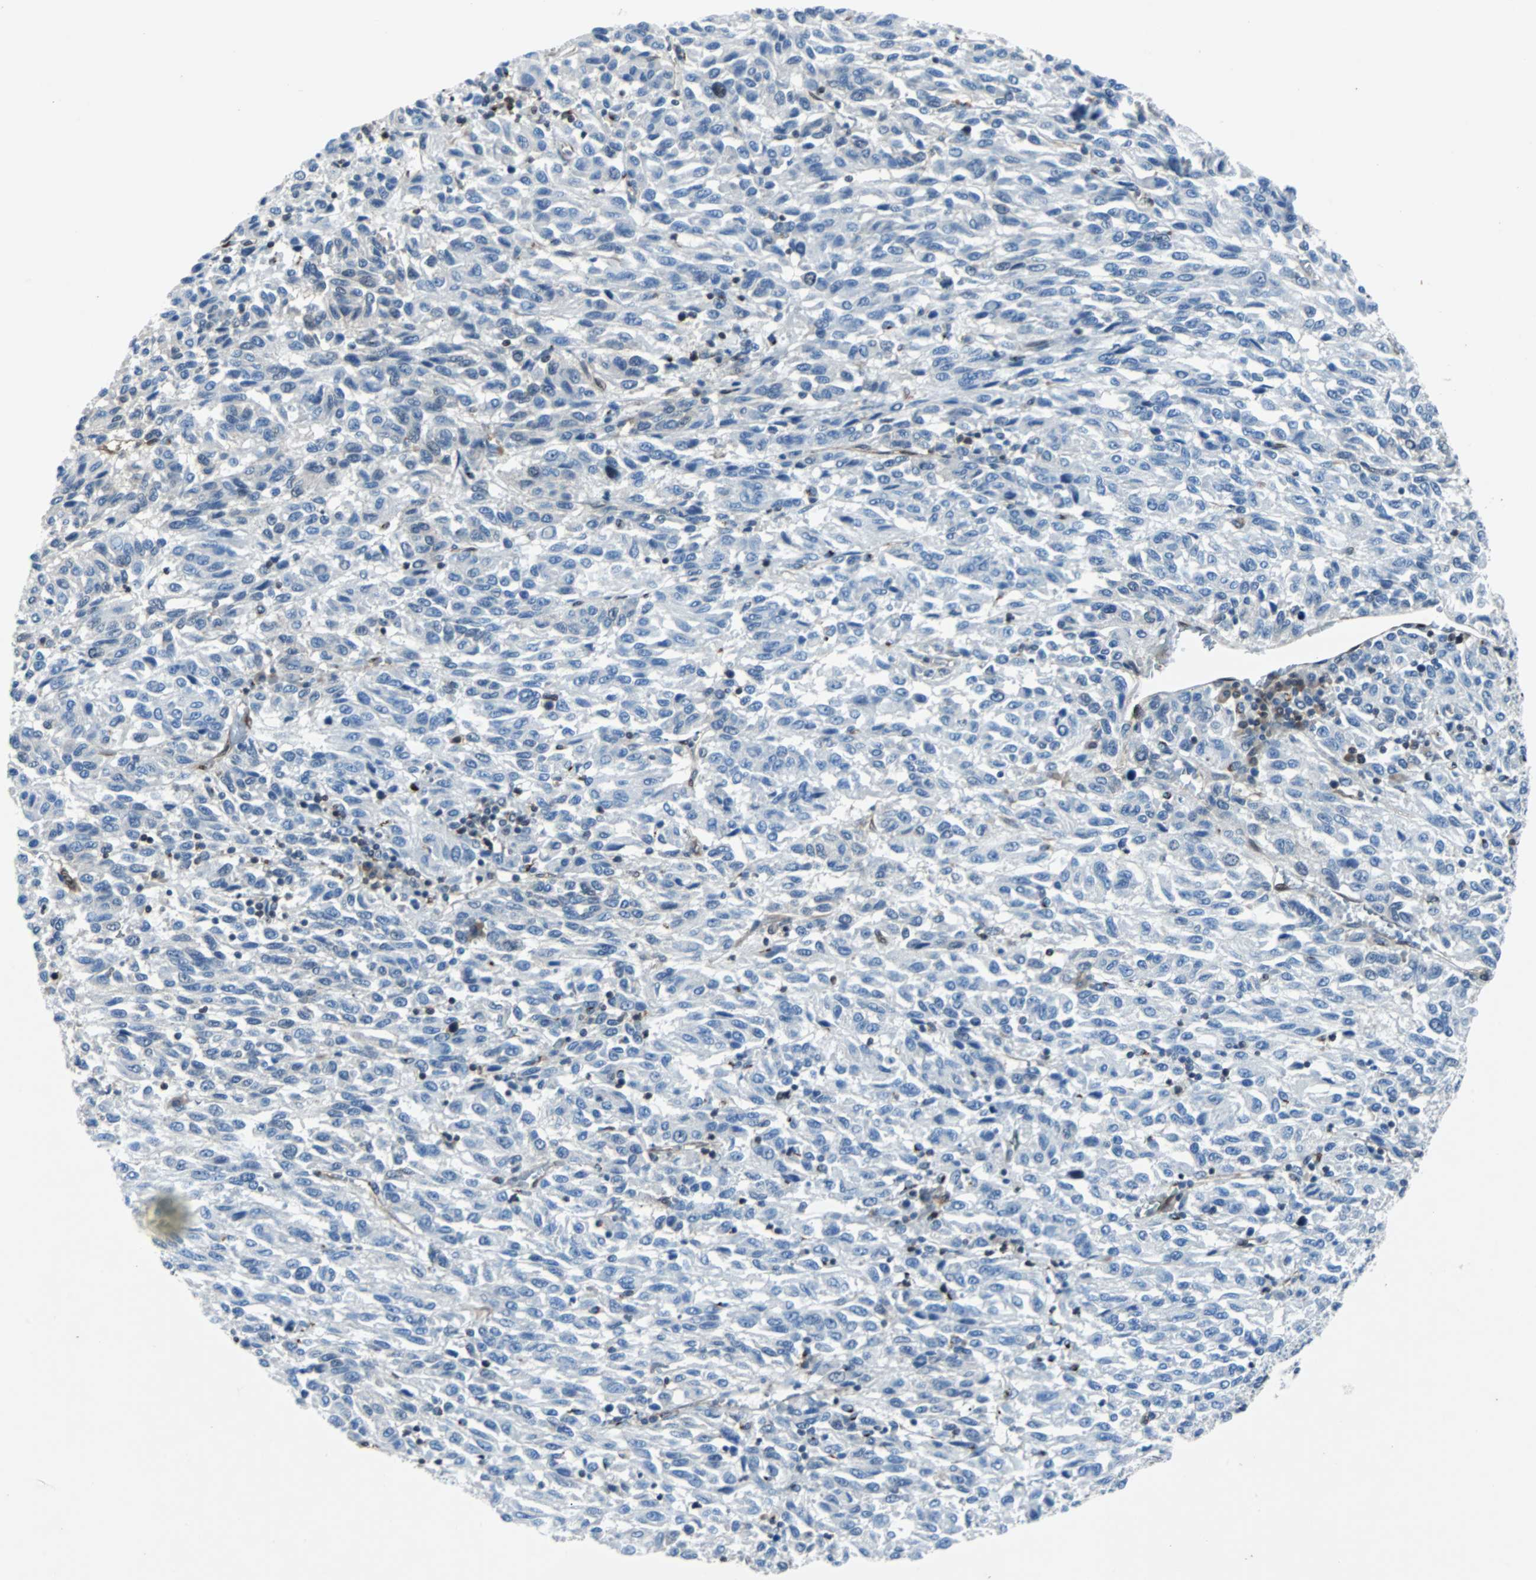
{"staining": {"intensity": "negative", "quantity": "none", "location": "none"}, "tissue": "melanoma", "cell_type": "Tumor cells", "image_type": "cancer", "snomed": [{"axis": "morphology", "description": "Malignant melanoma, Metastatic site"}, {"axis": "topography", "description": "Lung"}], "caption": "IHC of malignant melanoma (metastatic site) demonstrates no staining in tumor cells.", "gene": "MAP2K6", "patient": {"sex": "male", "age": 64}}